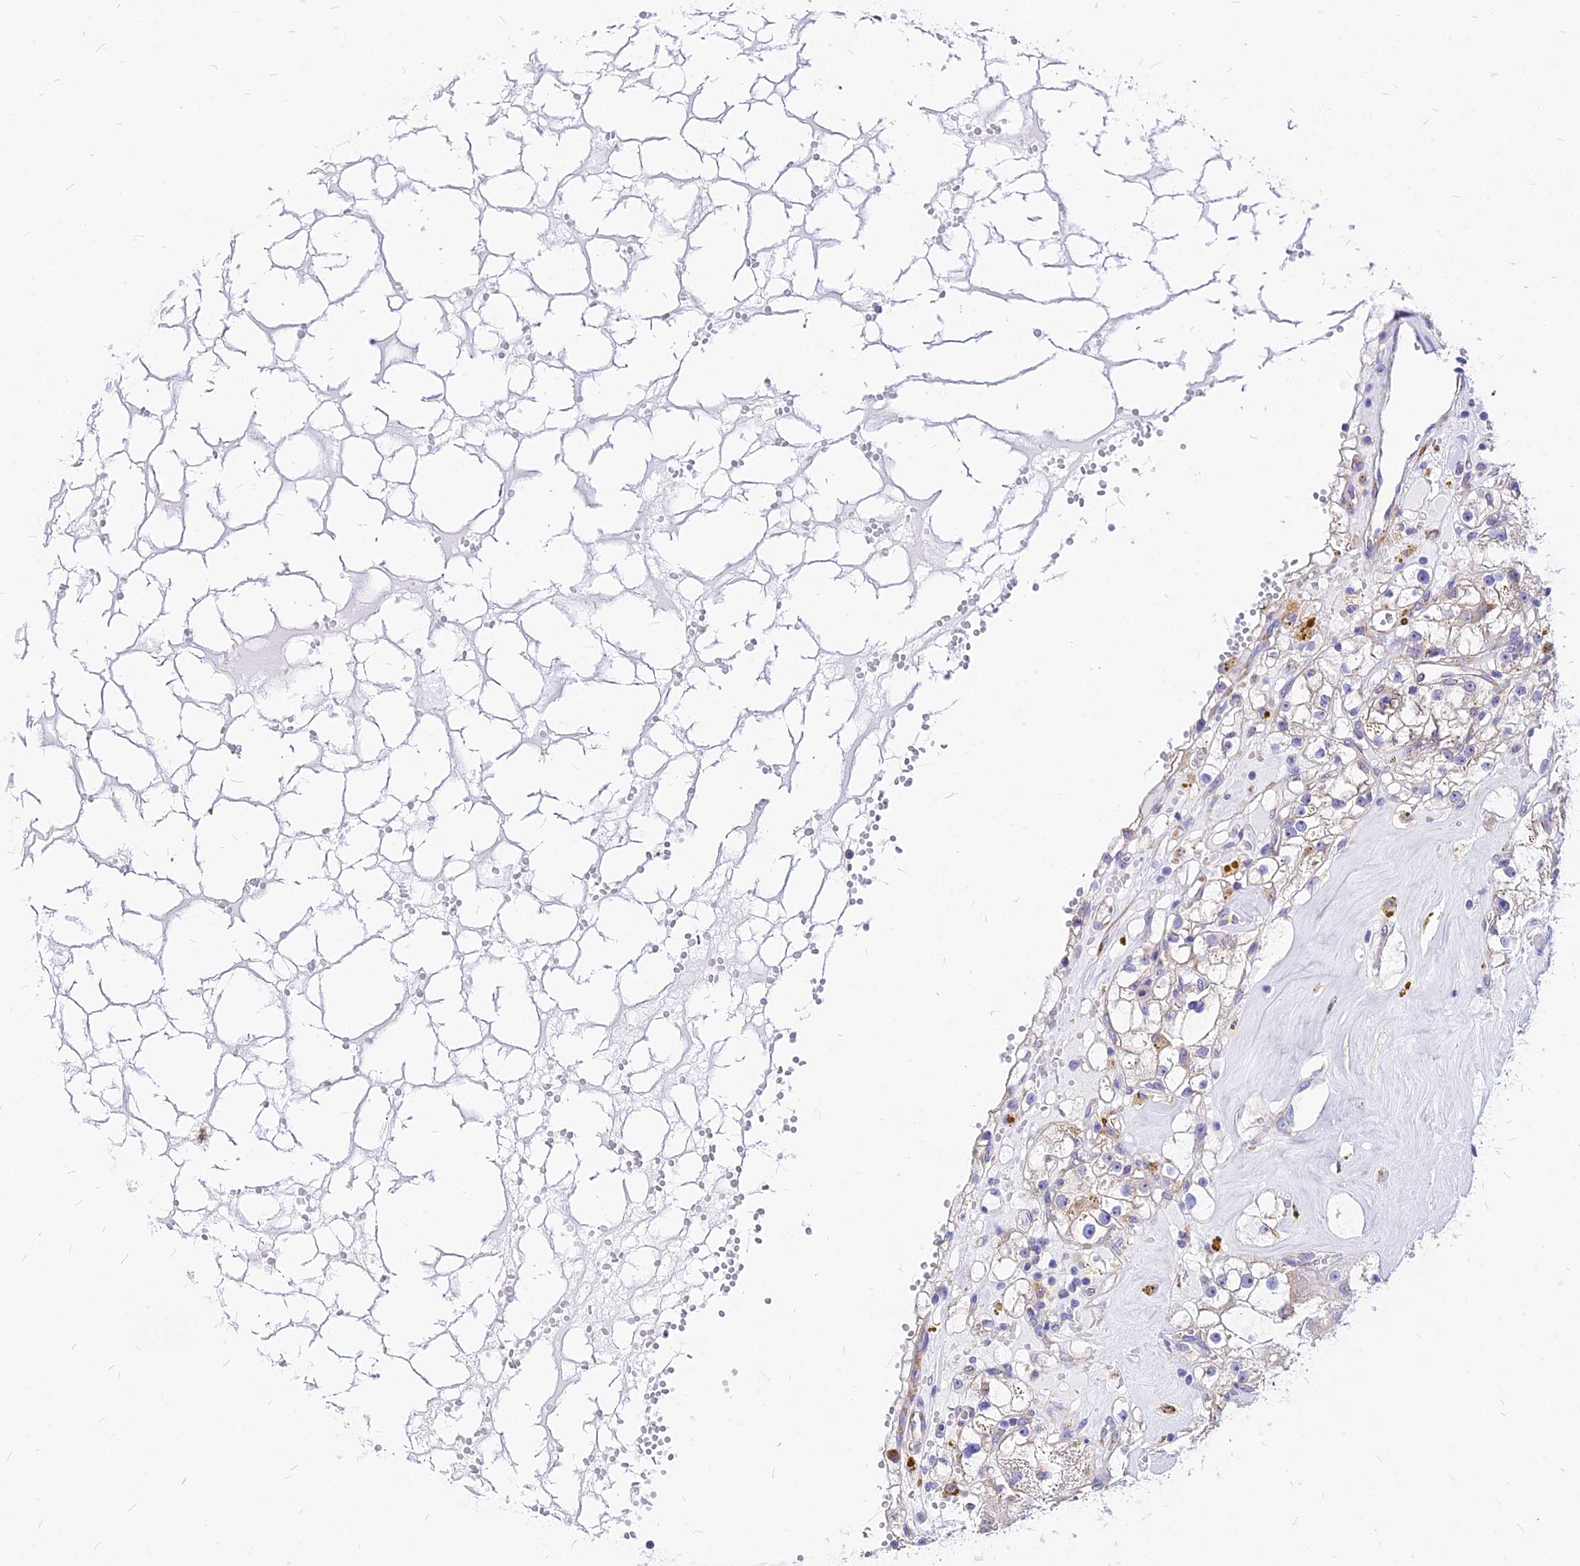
{"staining": {"intensity": "negative", "quantity": "none", "location": "none"}, "tissue": "renal cancer", "cell_type": "Tumor cells", "image_type": "cancer", "snomed": [{"axis": "morphology", "description": "Adenocarcinoma, NOS"}, {"axis": "topography", "description": "Kidney"}], "caption": "This photomicrograph is of renal adenocarcinoma stained with immunohistochemistry to label a protein in brown with the nuclei are counter-stained blue. There is no positivity in tumor cells. (Brightfield microscopy of DAB (3,3'-diaminobenzidine) immunohistochemistry at high magnification).", "gene": "RPL19", "patient": {"sex": "male", "age": 56}}